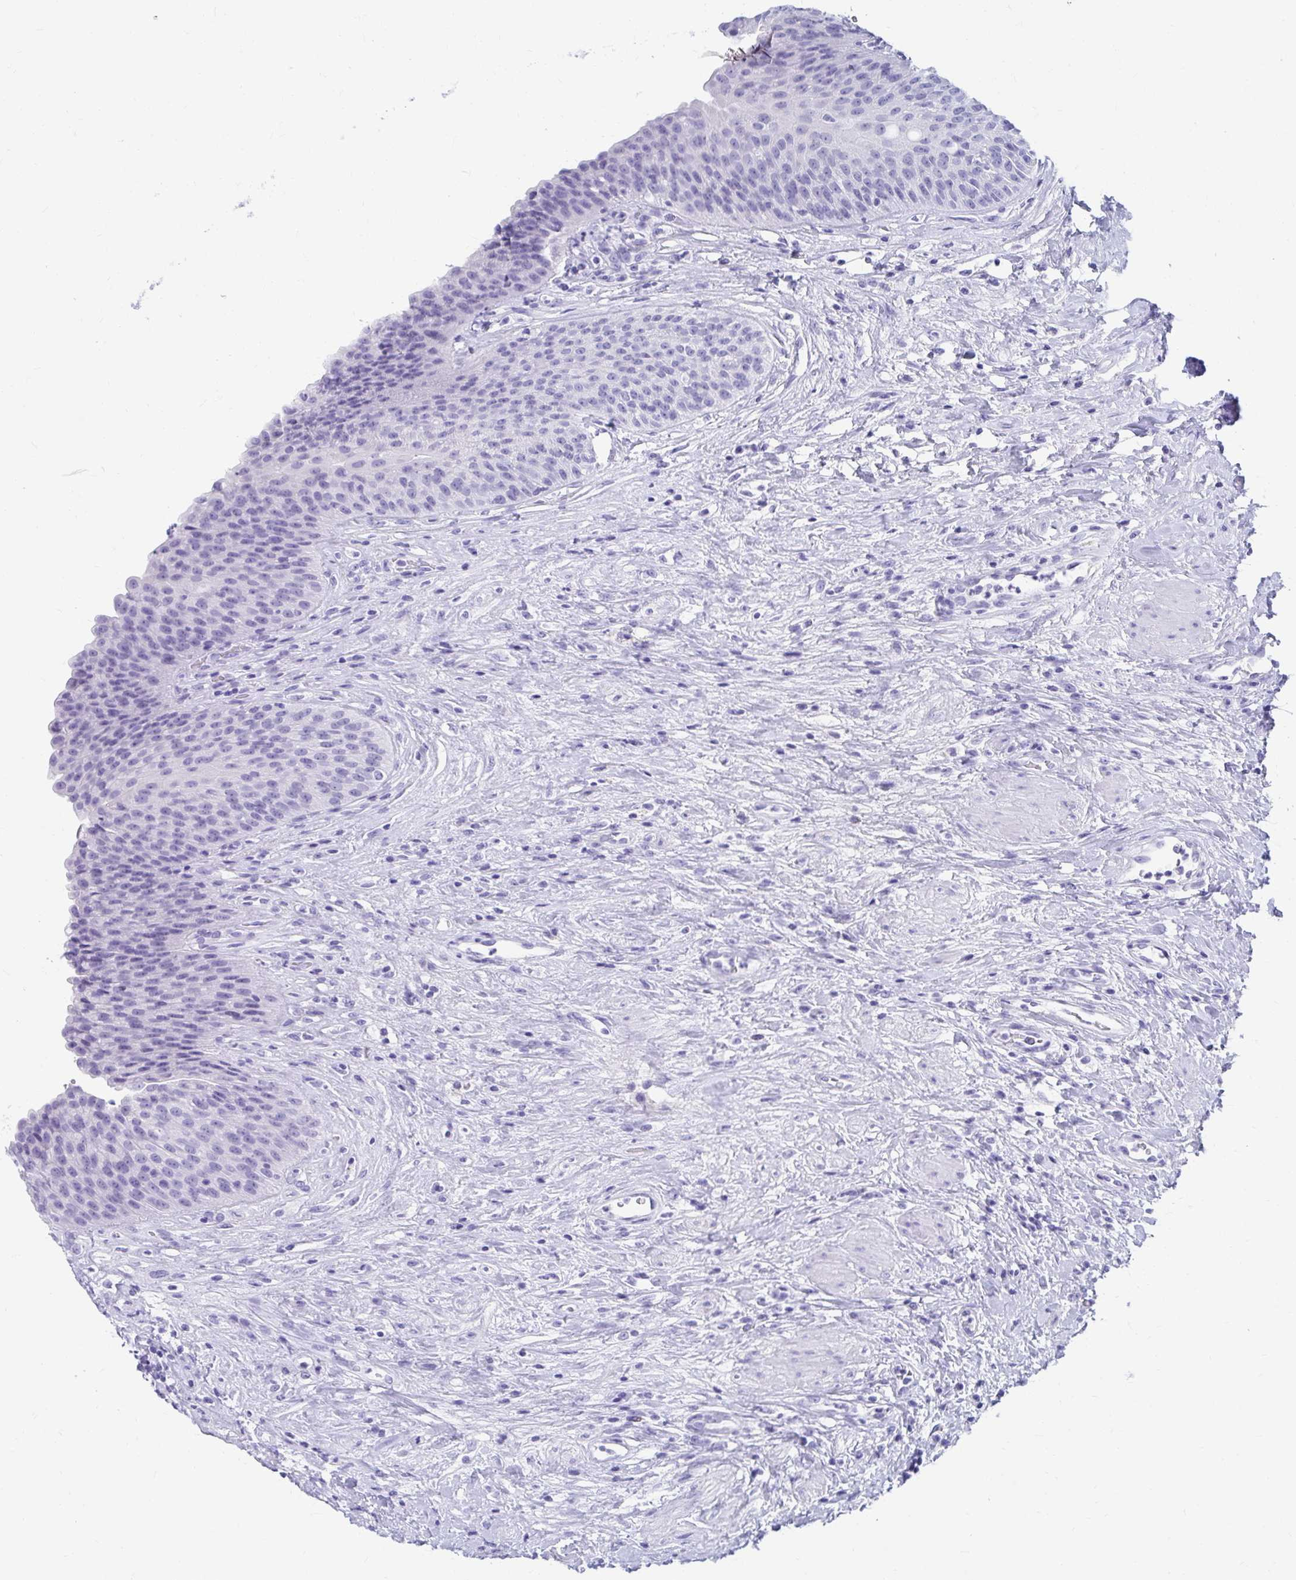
{"staining": {"intensity": "negative", "quantity": "none", "location": "none"}, "tissue": "urinary bladder", "cell_type": "Urothelial cells", "image_type": "normal", "snomed": [{"axis": "morphology", "description": "Normal tissue, NOS"}, {"axis": "topography", "description": "Urinary bladder"}], "caption": "Immunohistochemical staining of normal human urinary bladder exhibits no significant positivity in urothelial cells.", "gene": "DPEP3", "patient": {"sex": "female", "age": 56}}